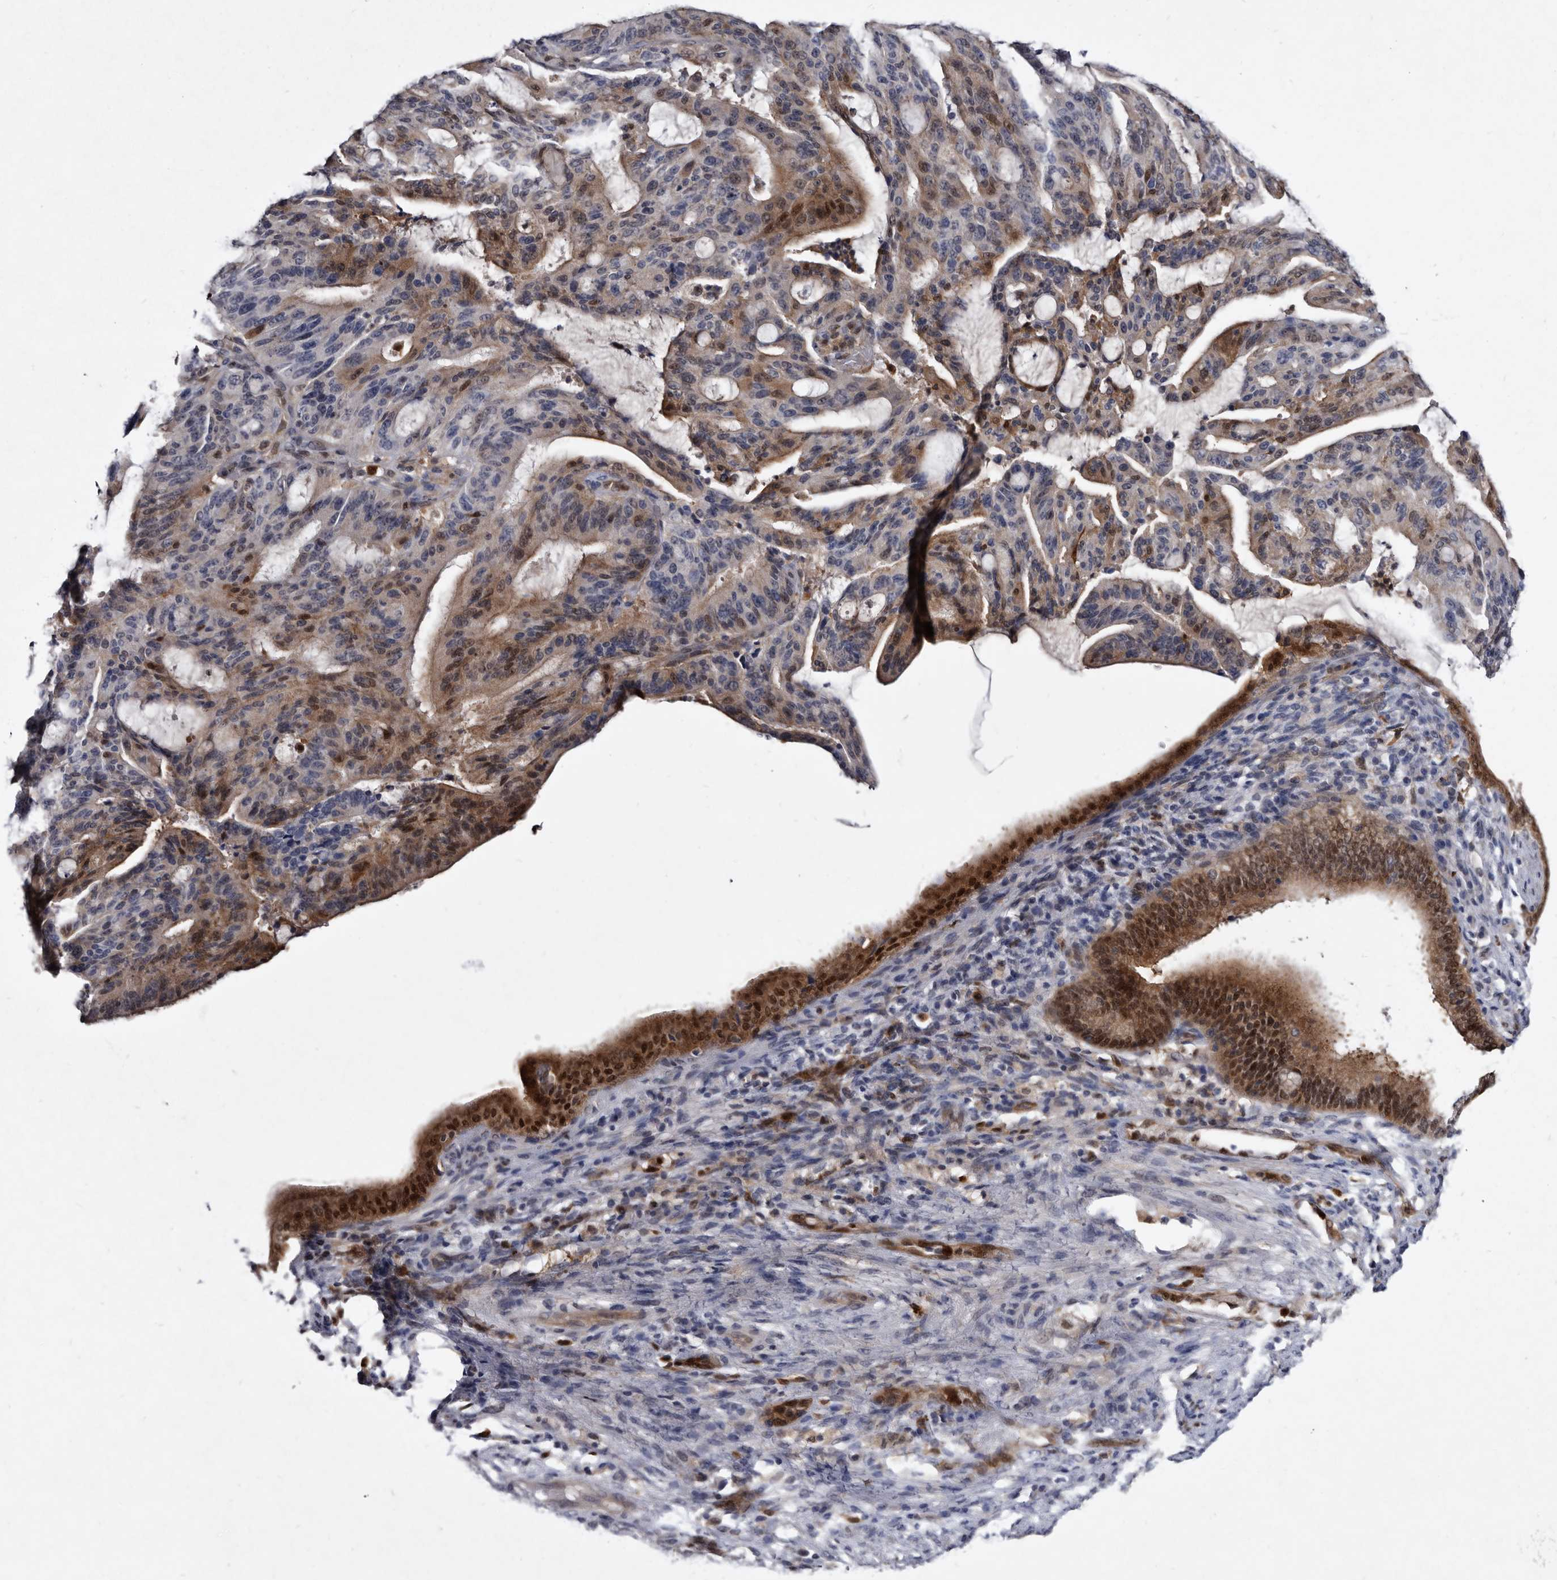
{"staining": {"intensity": "moderate", "quantity": "25%-75%", "location": "cytoplasmic/membranous,nuclear"}, "tissue": "liver cancer", "cell_type": "Tumor cells", "image_type": "cancer", "snomed": [{"axis": "morphology", "description": "Normal tissue, NOS"}, {"axis": "morphology", "description": "Cholangiocarcinoma"}, {"axis": "topography", "description": "Liver"}, {"axis": "topography", "description": "Peripheral nerve tissue"}], "caption": "Protein expression analysis of human liver cancer (cholangiocarcinoma) reveals moderate cytoplasmic/membranous and nuclear expression in approximately 25%-75% of tumor cells.", "gene": "SERPINB8", "patient": {"sex": "female", "age": 73}}